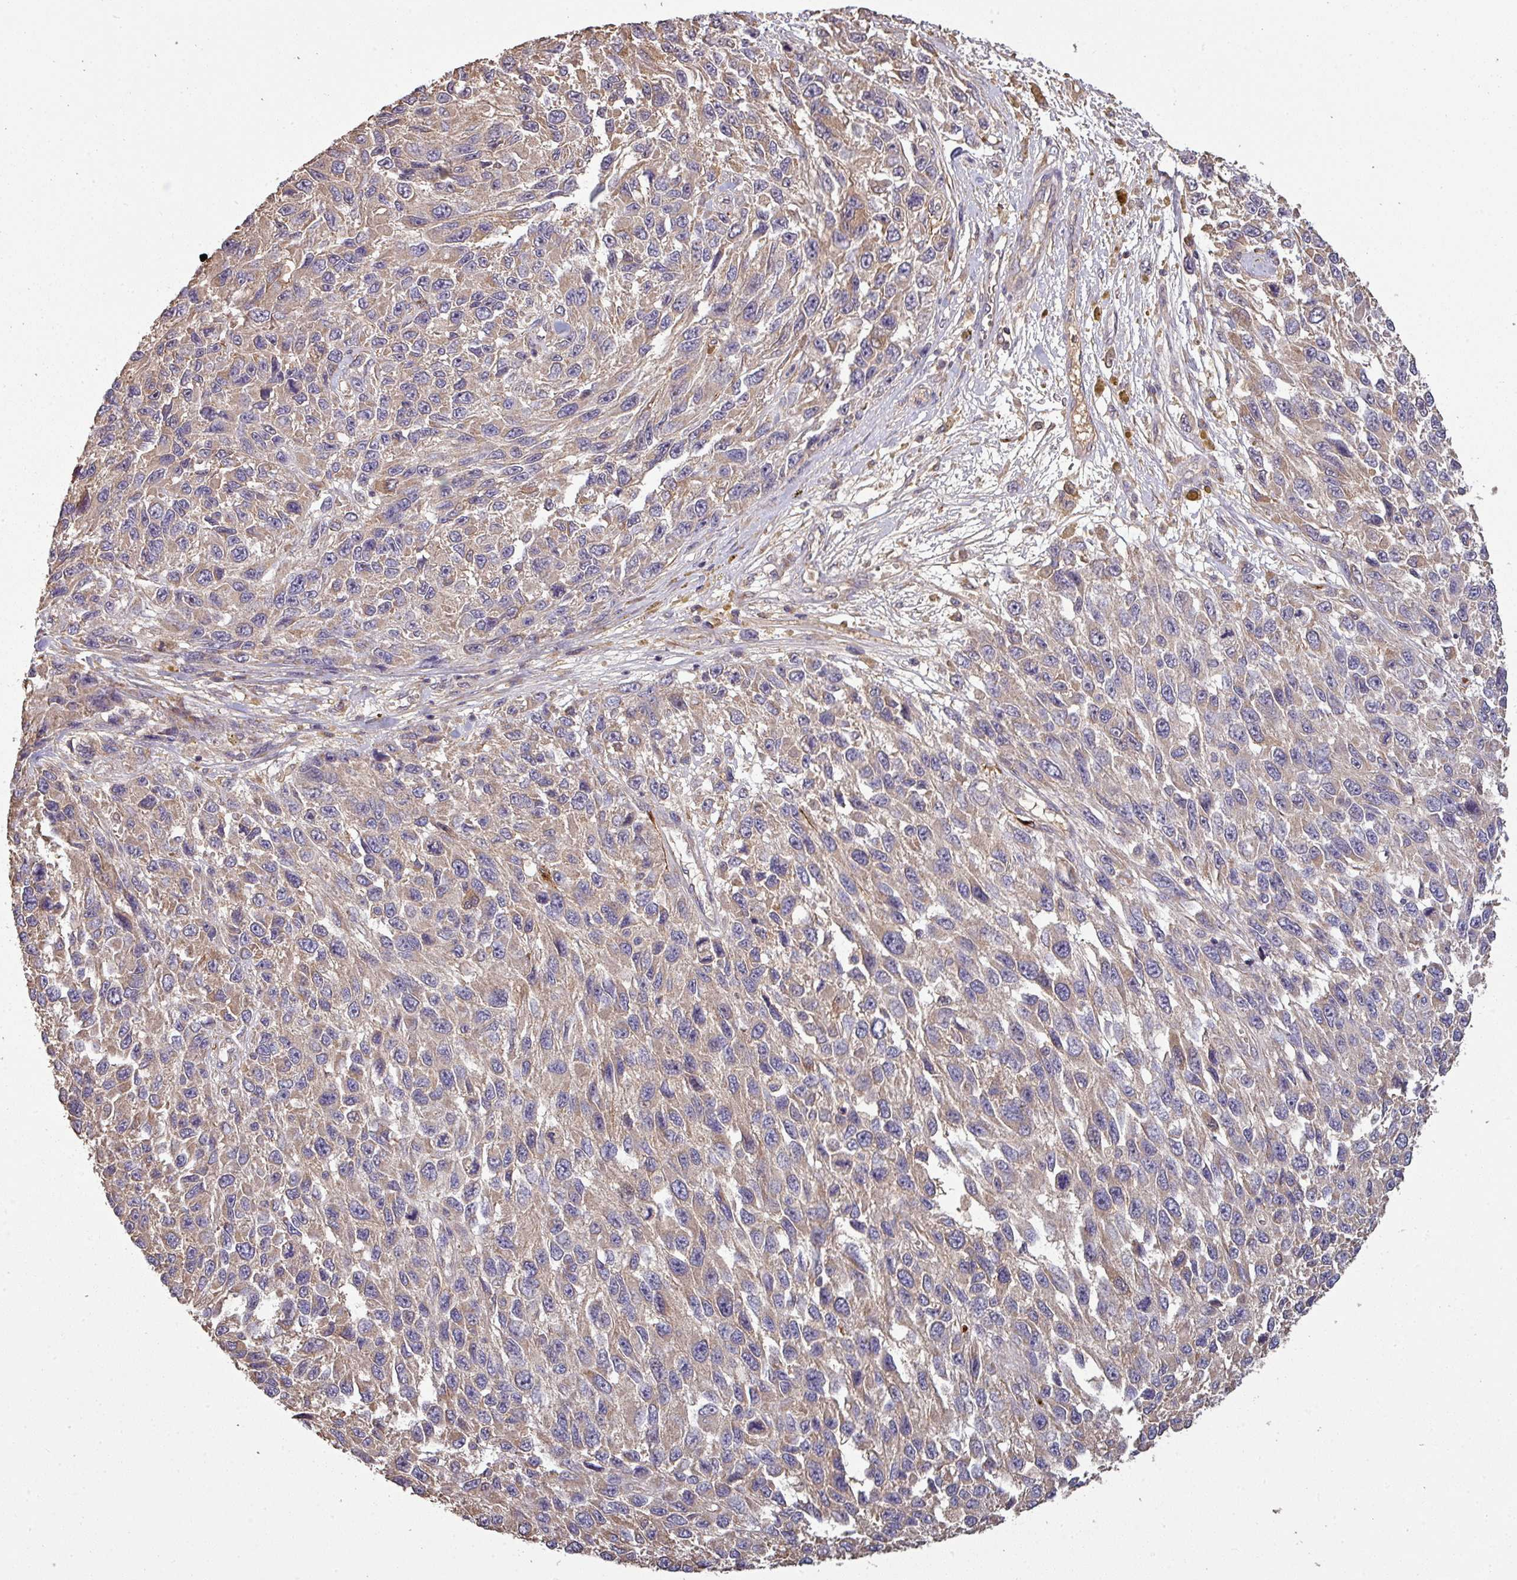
{"staining": {"intensity": "weak", "quantity": ">75%", "location": "cytoplasmic/membranous"}, "tissue": "melanoma", "cell_type": "Tumor cells", "image_type": "cancer", "snomed": [{"axis": "morphology", "description": "Malignant melanoma, NOS"}, {"axis": "topography", "description": "Skin"}], "caption": "Malignant melanoma was stained to show a protein in brown. There is low levels of weak cytoplasmic/membranous staining in about >75% of tumor cells.", "gene": "ISLR", "patient": {"sex": "female", "age": 96}}